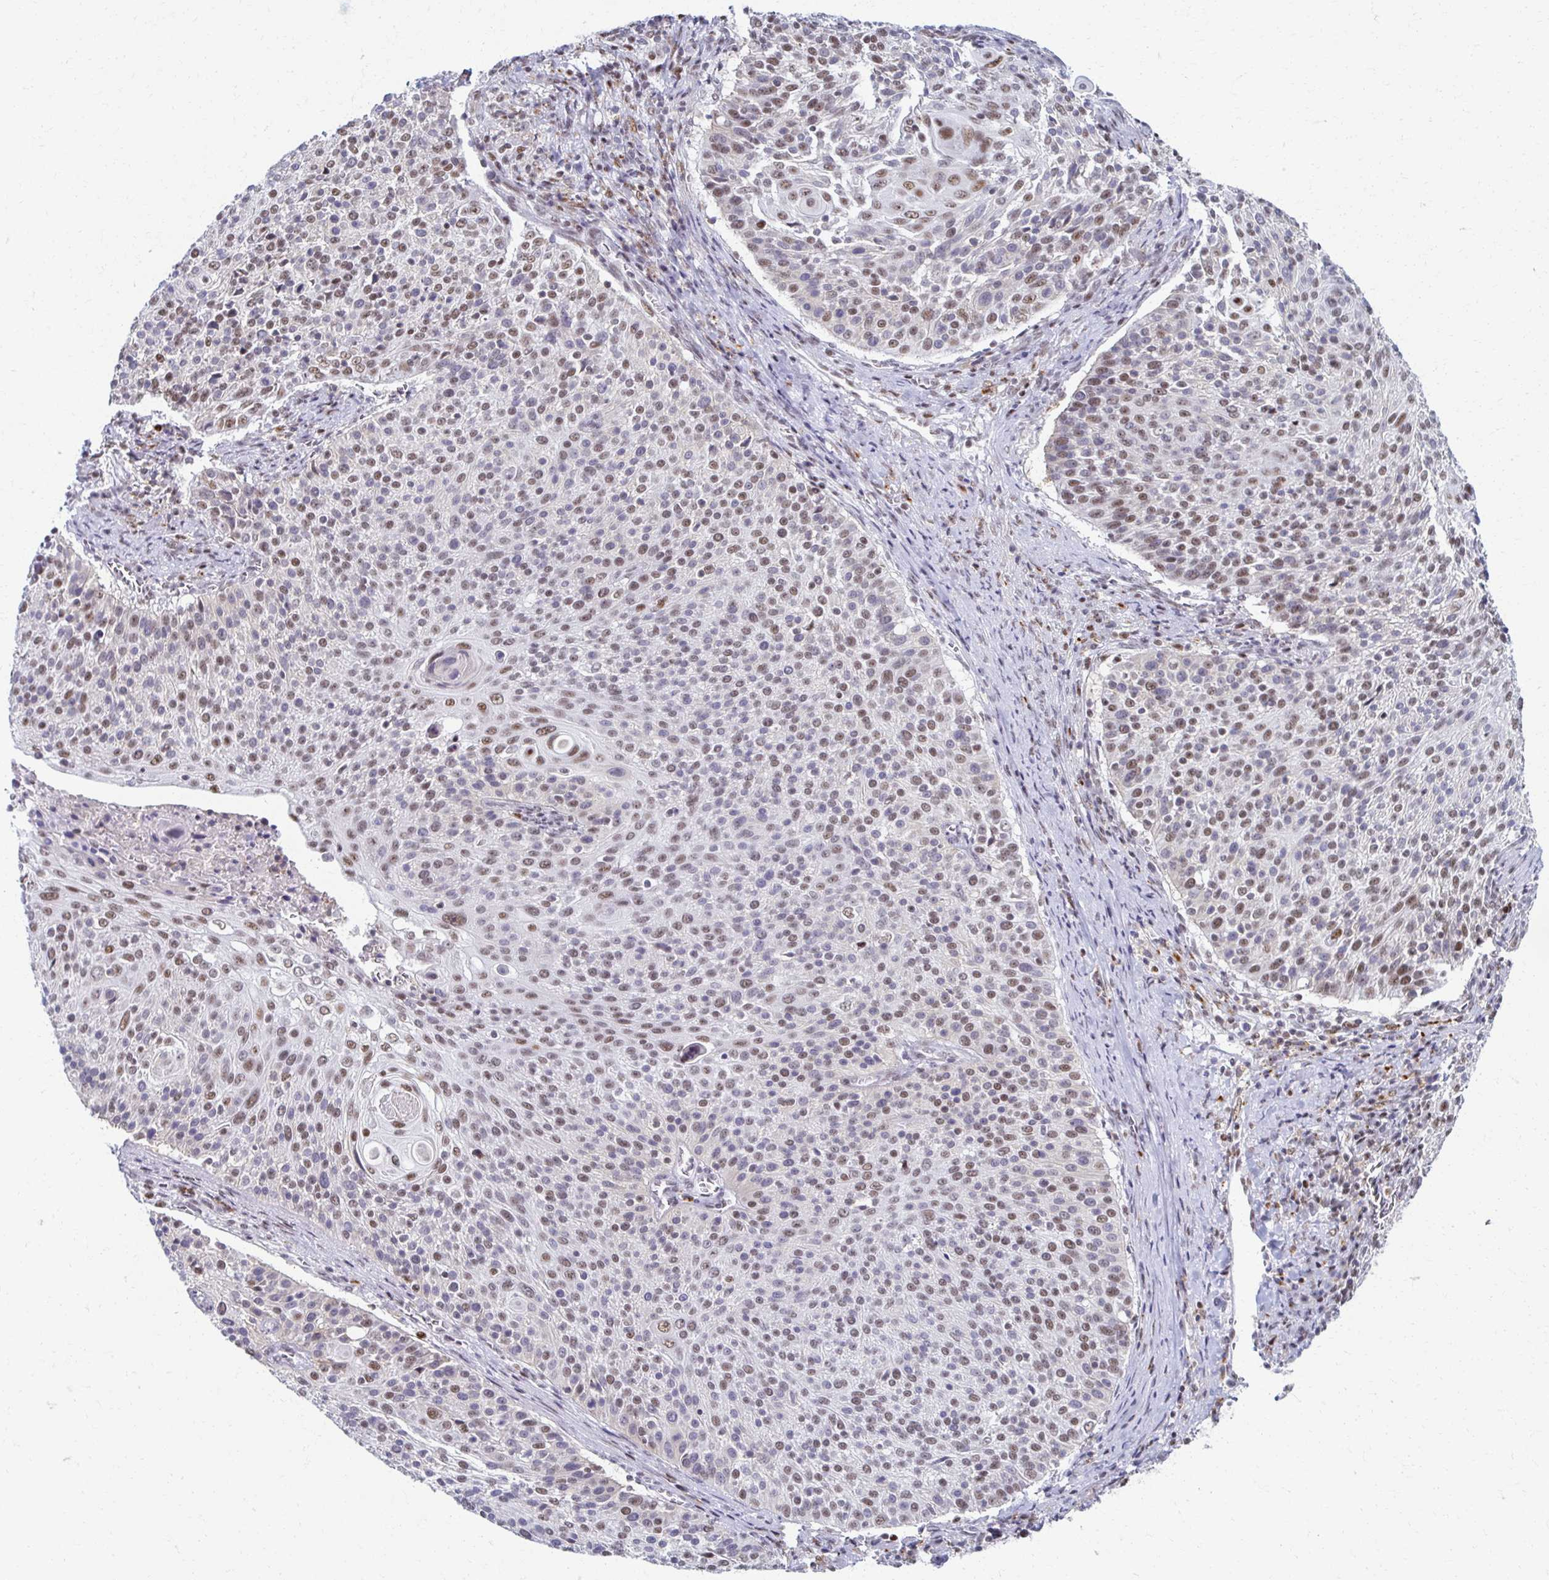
{"staining": {"intensity": "moderate", "quantity": "25%-75%", "location": "nuclear"}, "tissue": "cervical cancer", "cell_type": "Tumor cells", "image_type": "cancer", "snomed": [{"axis": "morphology", "description": "Squamous cell carcinoma, NOS"}, {"axis": "topography", "description": "Cervix"}], "caption": "Cervical cancer tissue demonstrates moderate nuclear positivity in about 25%-75% of tumor cells", "gene": "IRF7", "patient": {"sex": "female", "age": 31}}